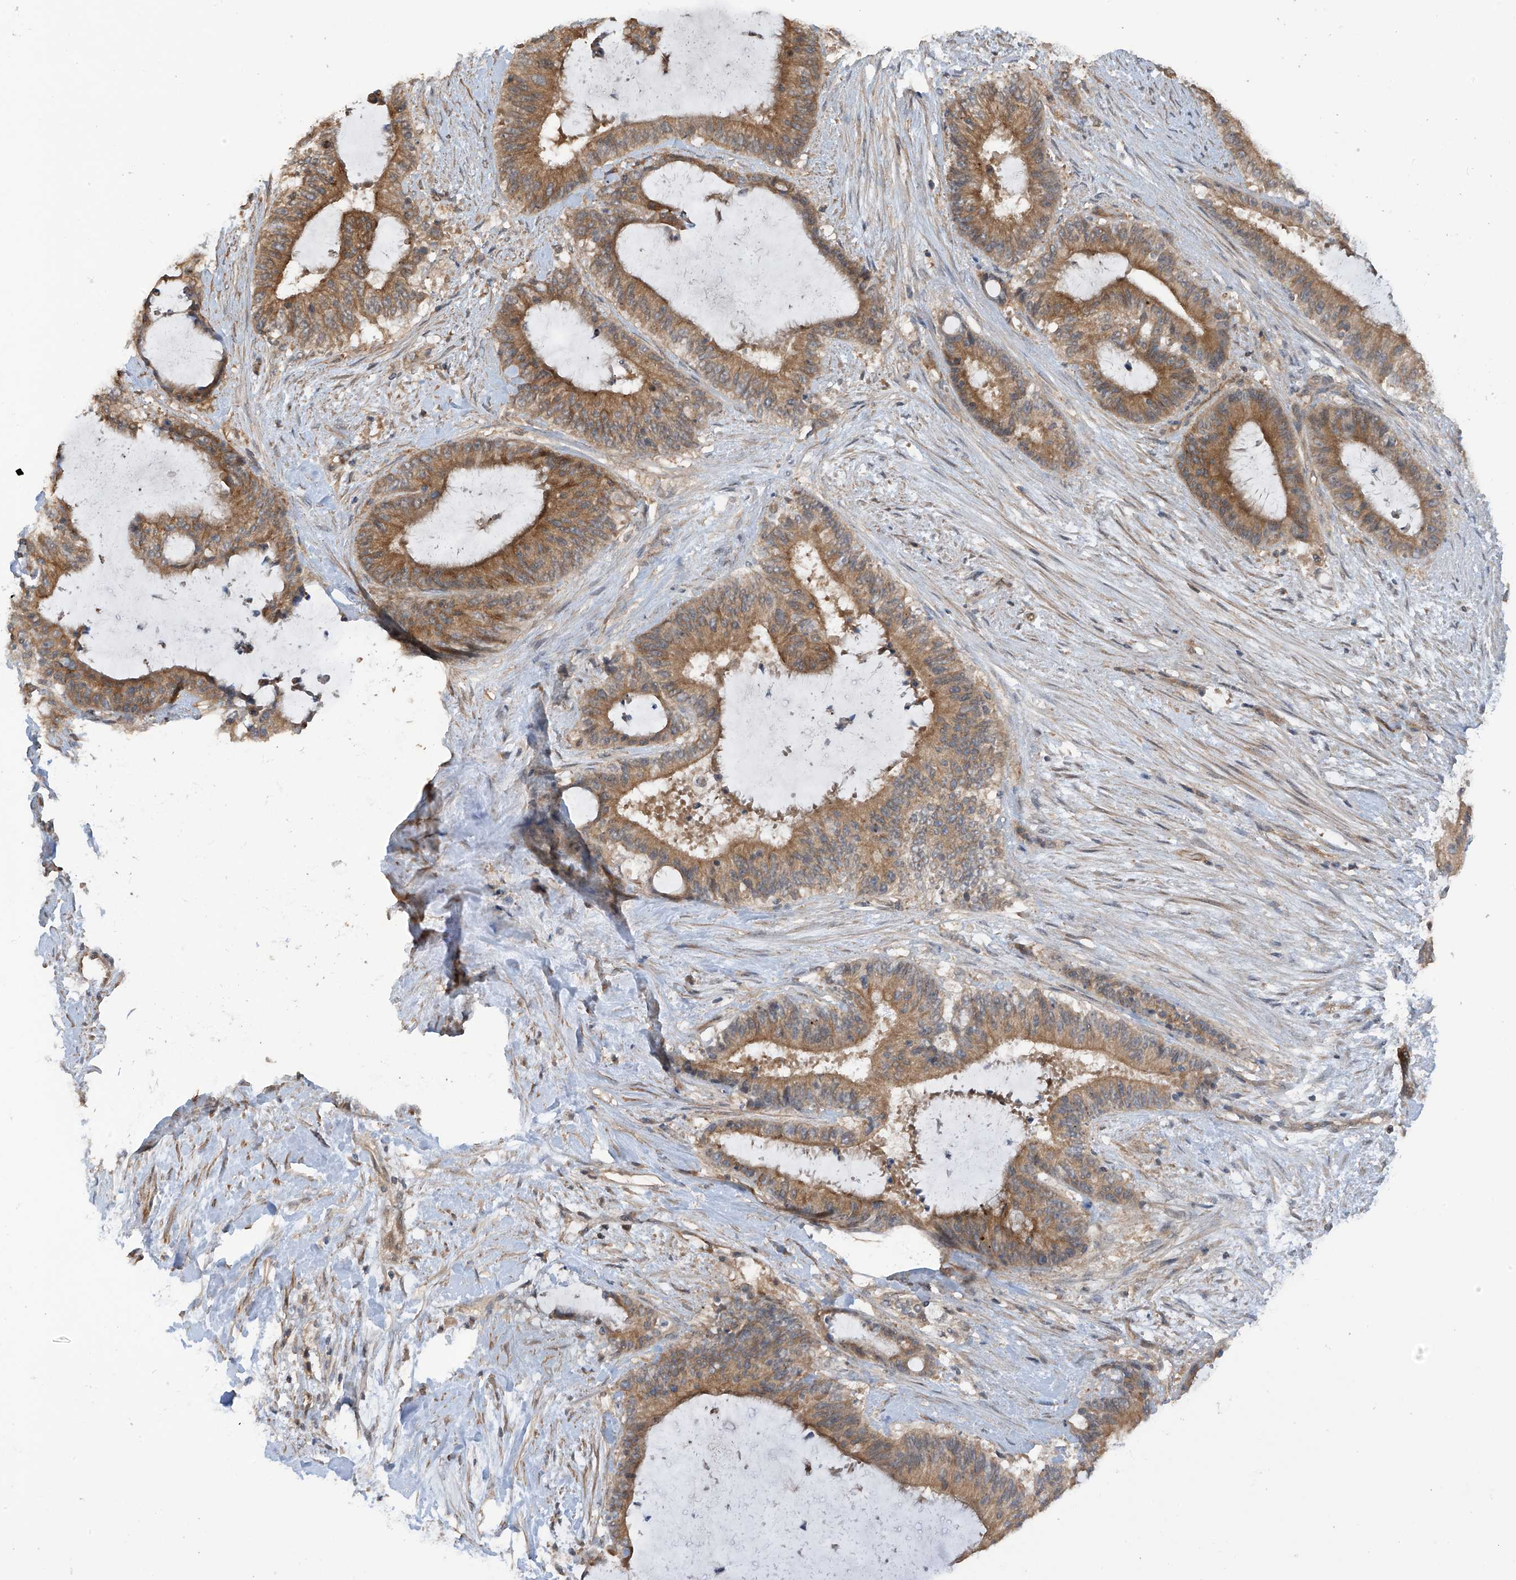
{"staining": {"intensity": "moderate", "quantity": ">75%", "location": "cytoplasmic/membranous"}, "tissue": "liver cancer", "cell_type": "Tumor cells", "image_type": "cancer", "snomed": [{"axis": "morphology", "description": "Normal tissue, NOS"}, {"axis": "morphology", "description": "Cholangiocarcinoma"}, {"axis": "topography", "description": "Liver"}, {"axis": "topography", "description": "Peripheral nerve tissue"}], "caption": "Protein expression analysis of human liver cancer (cholangiocarcinoma) reveals moderate cytoplasmic/membranous staining in approximately >75% of tumor cells. (IHC, brightfield microscopy, high magnification).", "gene": "RPAIN", "patient": {"sex": "female", "age": 73}}